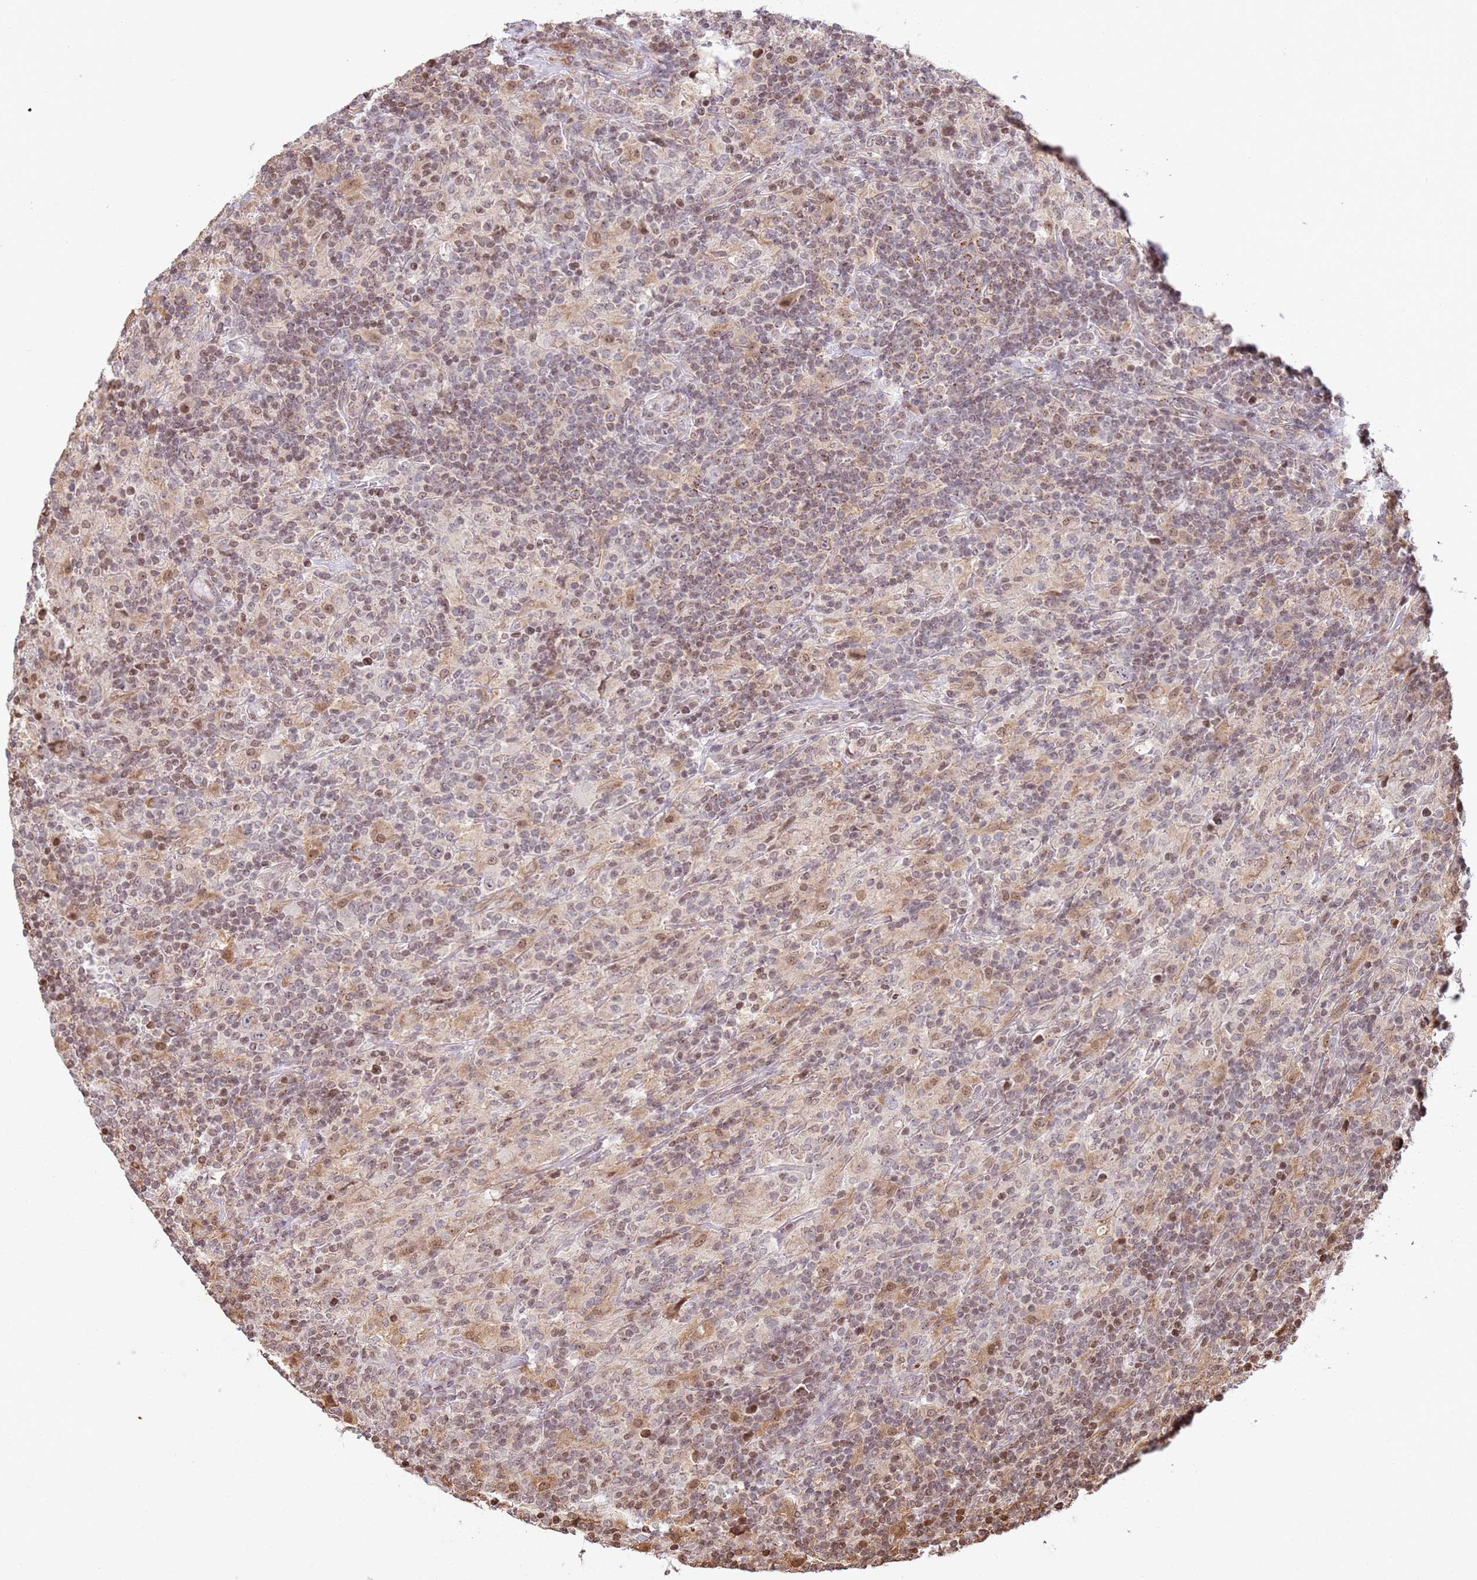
{"staining": {"intensity": "weak", "quantity": "25%-75%", "location": "cytoplasmic/membranous,nuclear"}, "tissue": "lymphoma", "cell_type": "Tumor cells", "image_type": "cancer", "snomed": [{"axis": "morphology", "description": "Hodgkin's disease, NOS"}, {"axis": "topography", "description": "Lymph node"}], "caption": "Tumor cells exhibit weak cytoplasmic/membranous and nuclear expression in about 25%-75% of cells in lymphoma.", "gene": "SCAF1", "patient": {"sex": "male", "age": 70}}